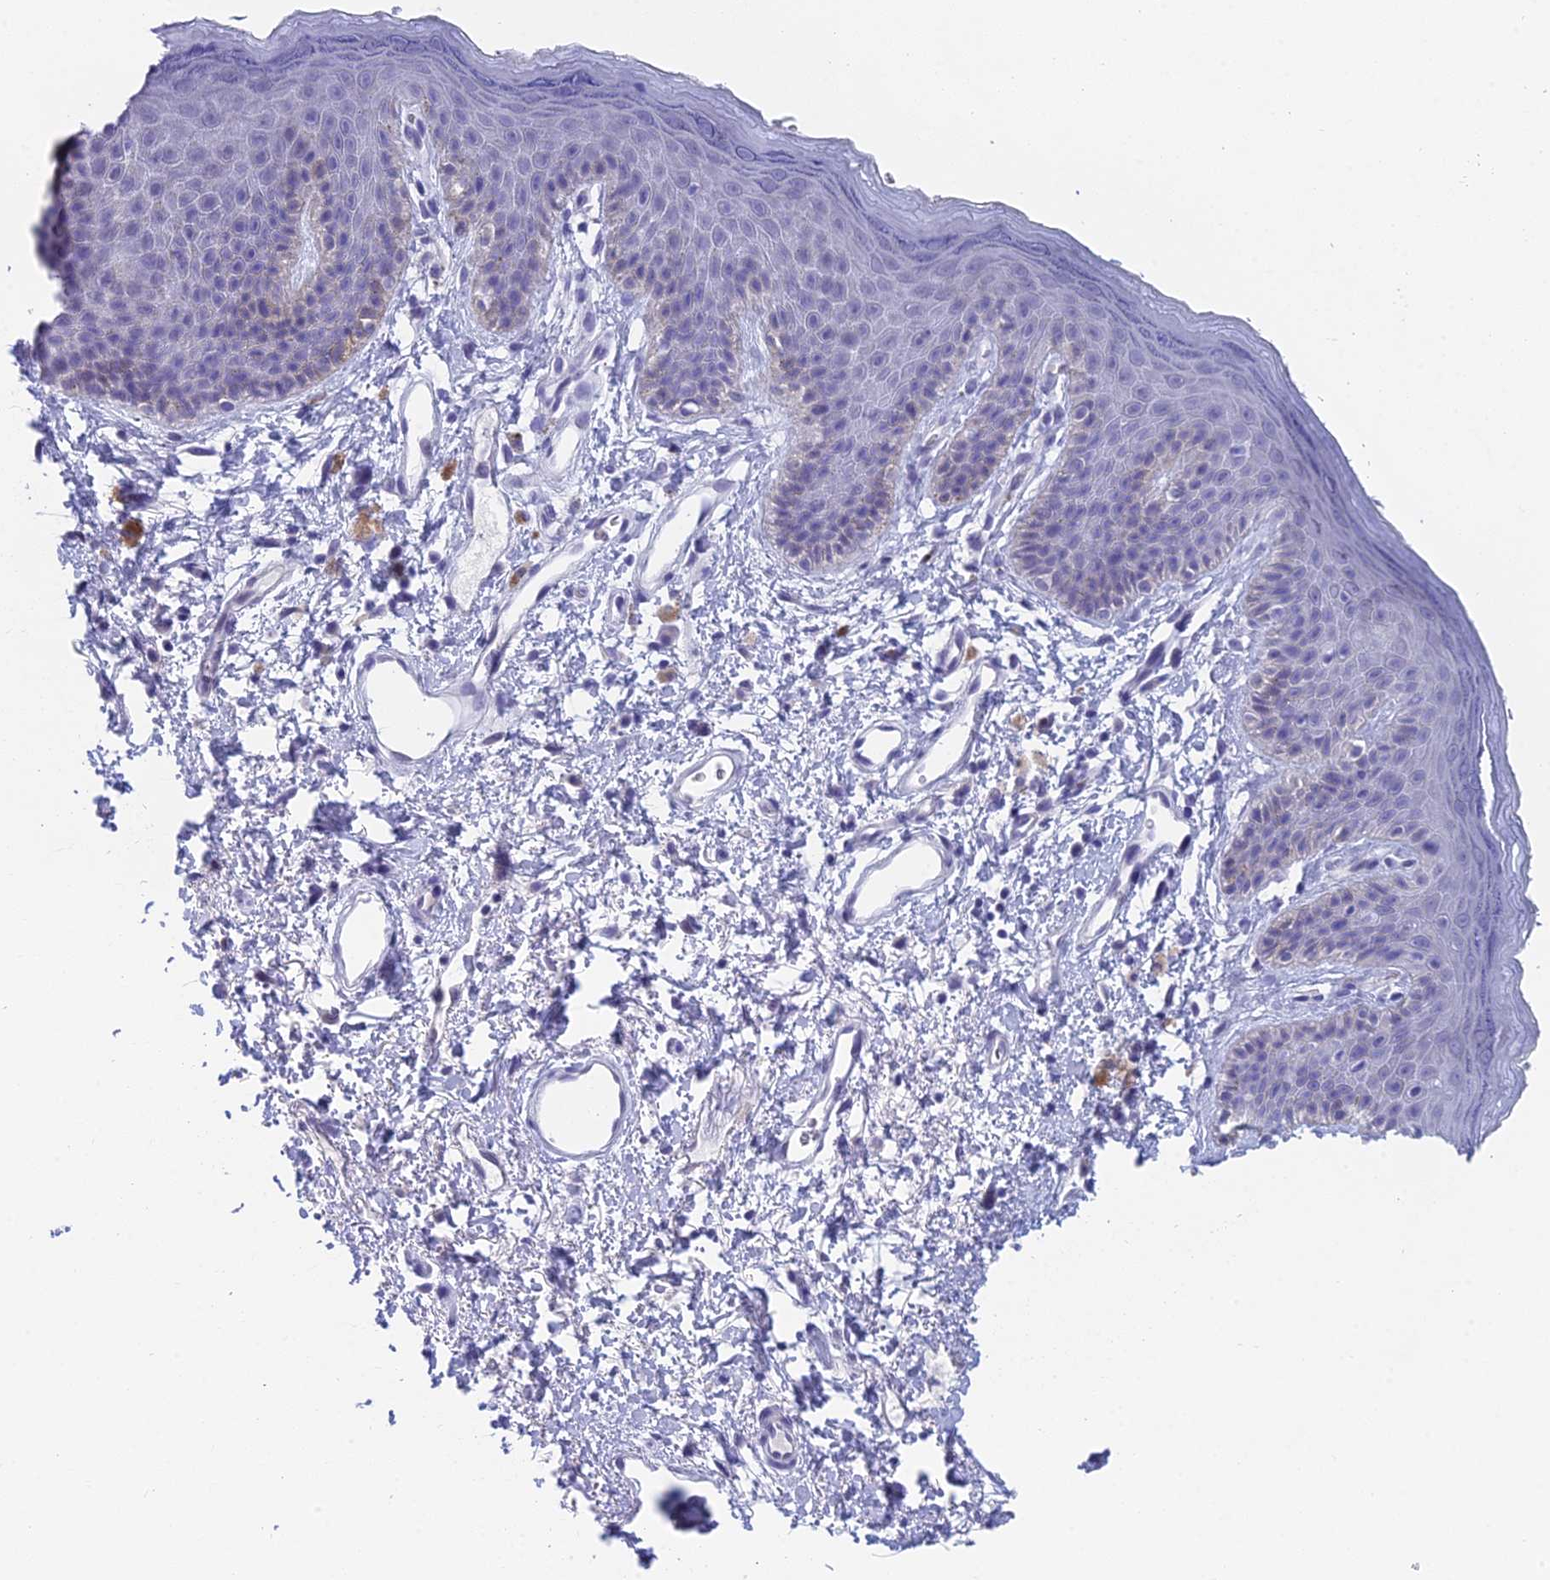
{"staining": {"intensity": "negative", "quantity": "none", "location": "none"}, "tissue": "skin", "cell_type": "Epidermal cells", "image_type": "normal", "snomed": [{"axis": "morphology", "description": "Normal tissue, NOS"}, {"axis": "topography", "description": "Anal"}], "caption": "An immunohistochemistry histopathology image of unremarkable skin is shown. There is no staining in epidermal cells of skin. (Brightfield microscopy of DAB immunohistochemistry at high magnification).", "gene": "TMEM161B", "patient": {"sex": "female", "age": 46}}